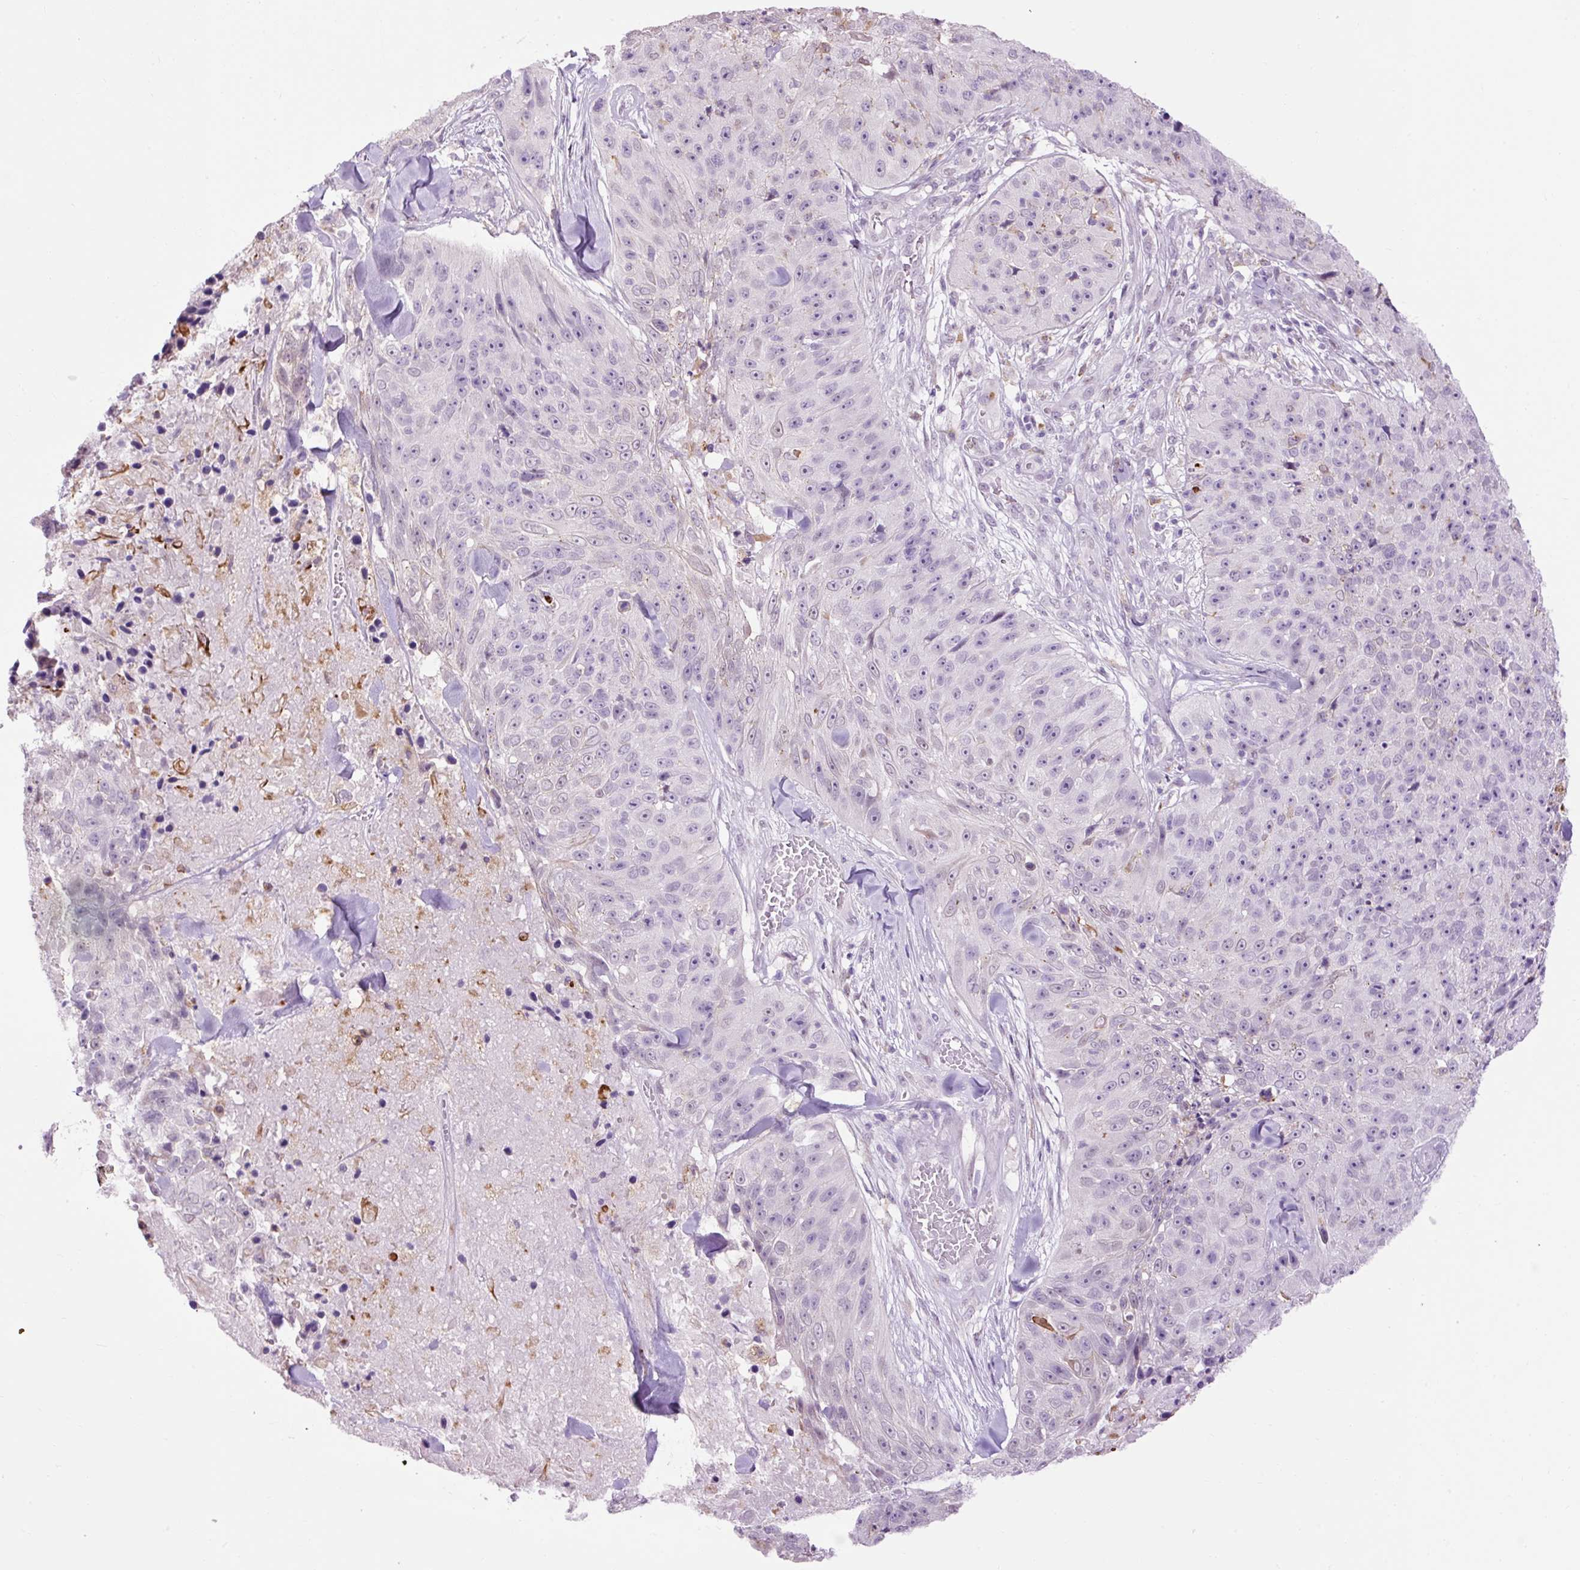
{"staining": {"intensity": "negative", "quantity": "none", "location": "none"}, "tissue": "skin cancer", "cell_type": "Tumor cells", "image_type": "cancer", "snomed": [{"axis": "morphology", "description": "Squamous cell carcinoma, NOS"}, {"axis": "topography", "description": "Skin"}], "caption": "Immunohistochemistry (IHC) photomicrograph of neoplastic tissue: human skin squamous cell carcinoma stained with DAB shows no significant protein staining in tumor cells.", "gene": "LY86", "patient": {"sex": "female", "age": 87}}